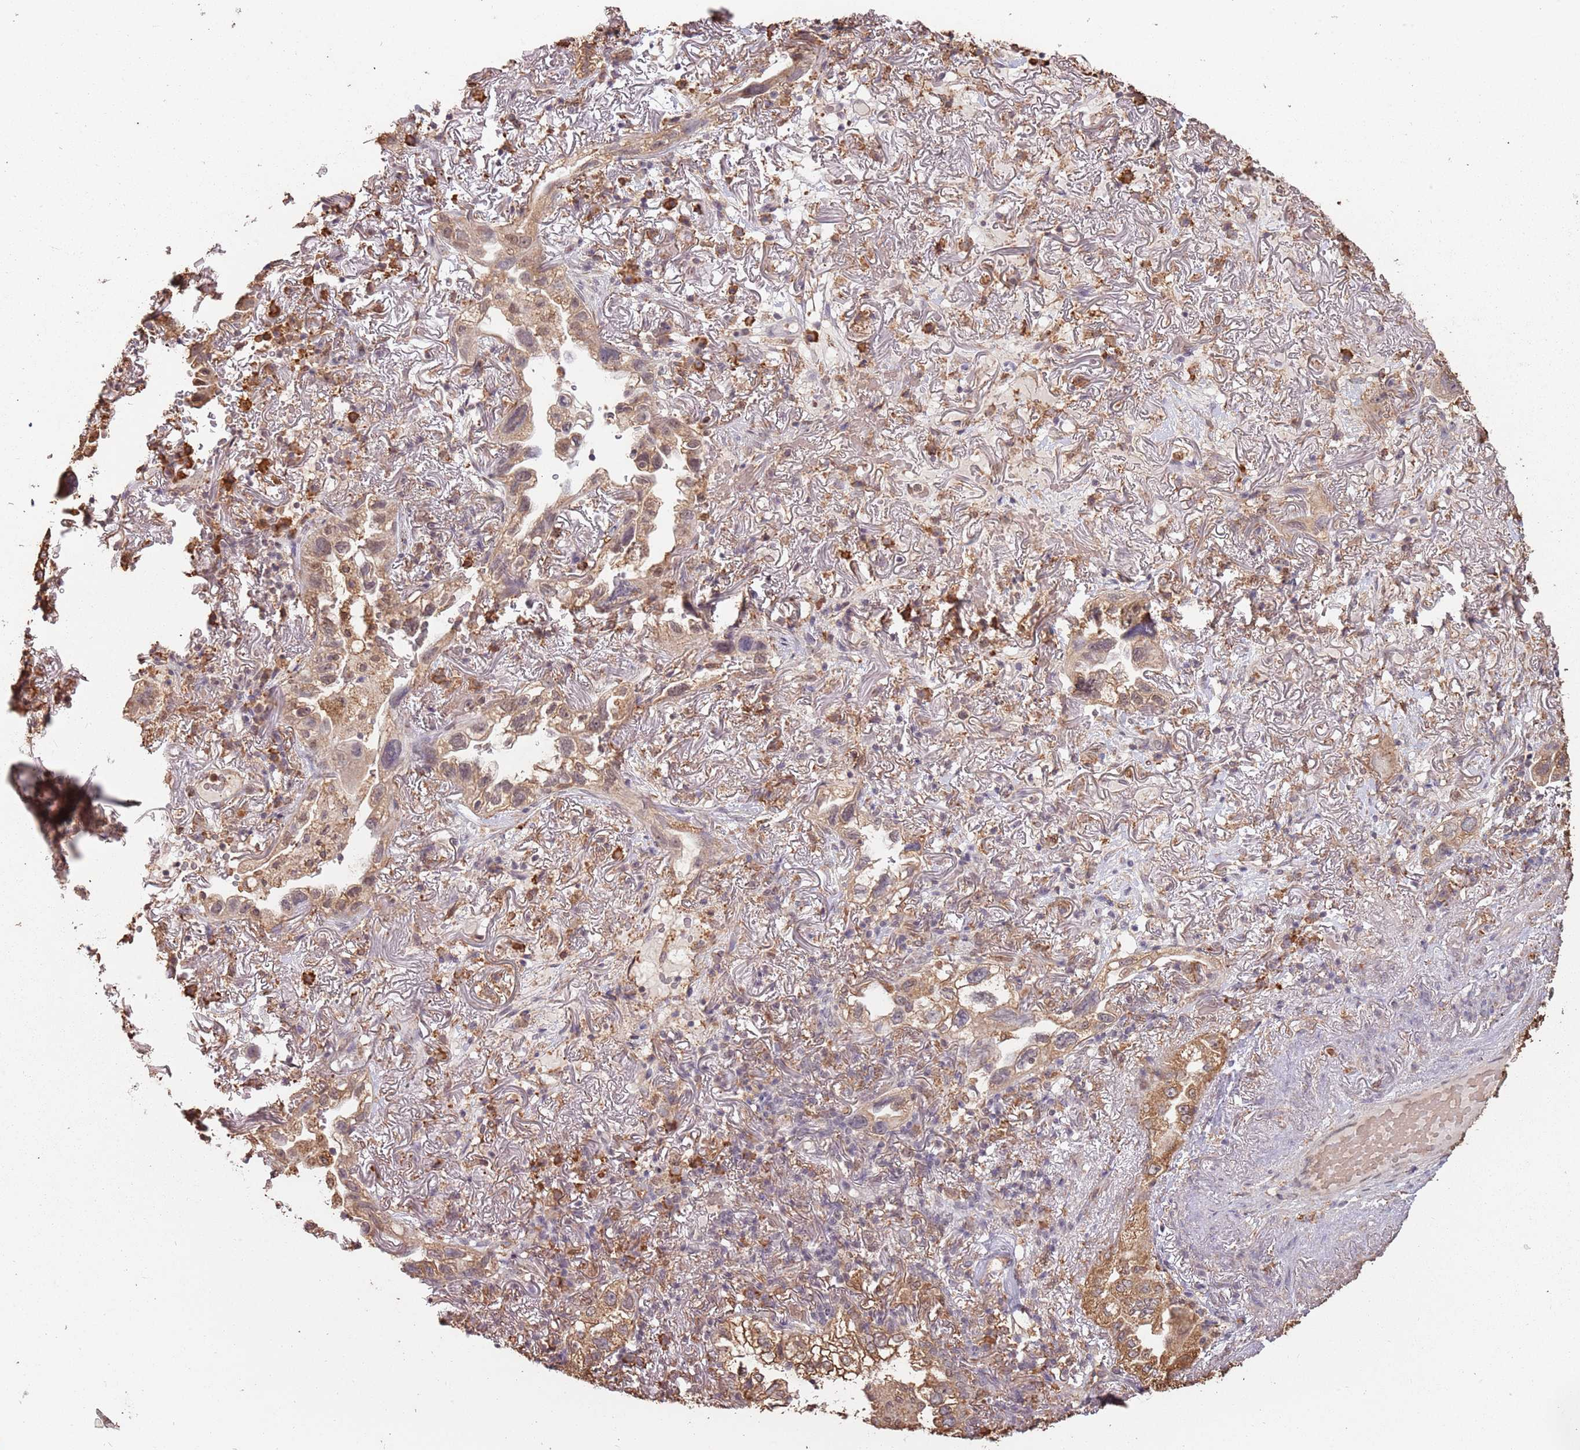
{"staining": {"intensity": "weak", "quantity": ">75%", "location": "cytoplasmic/membranous"}, "tissue": "lung cancer", "cell_type": "Tumor cells", "image_type": "cancer", "snomed": [{"axis": "morphology", "description": "Adenocarcinoma, NOS"}, {"axis": "topography", "description": "Lung"}], "caption": "Lung cancer (adenocarcinoma) stained for a protein demonstrates weak cytoplasmic/membranous positivity in tumor cells.", "gene": "ATOSB", "patient": {"sex": "female", "age": 69}}